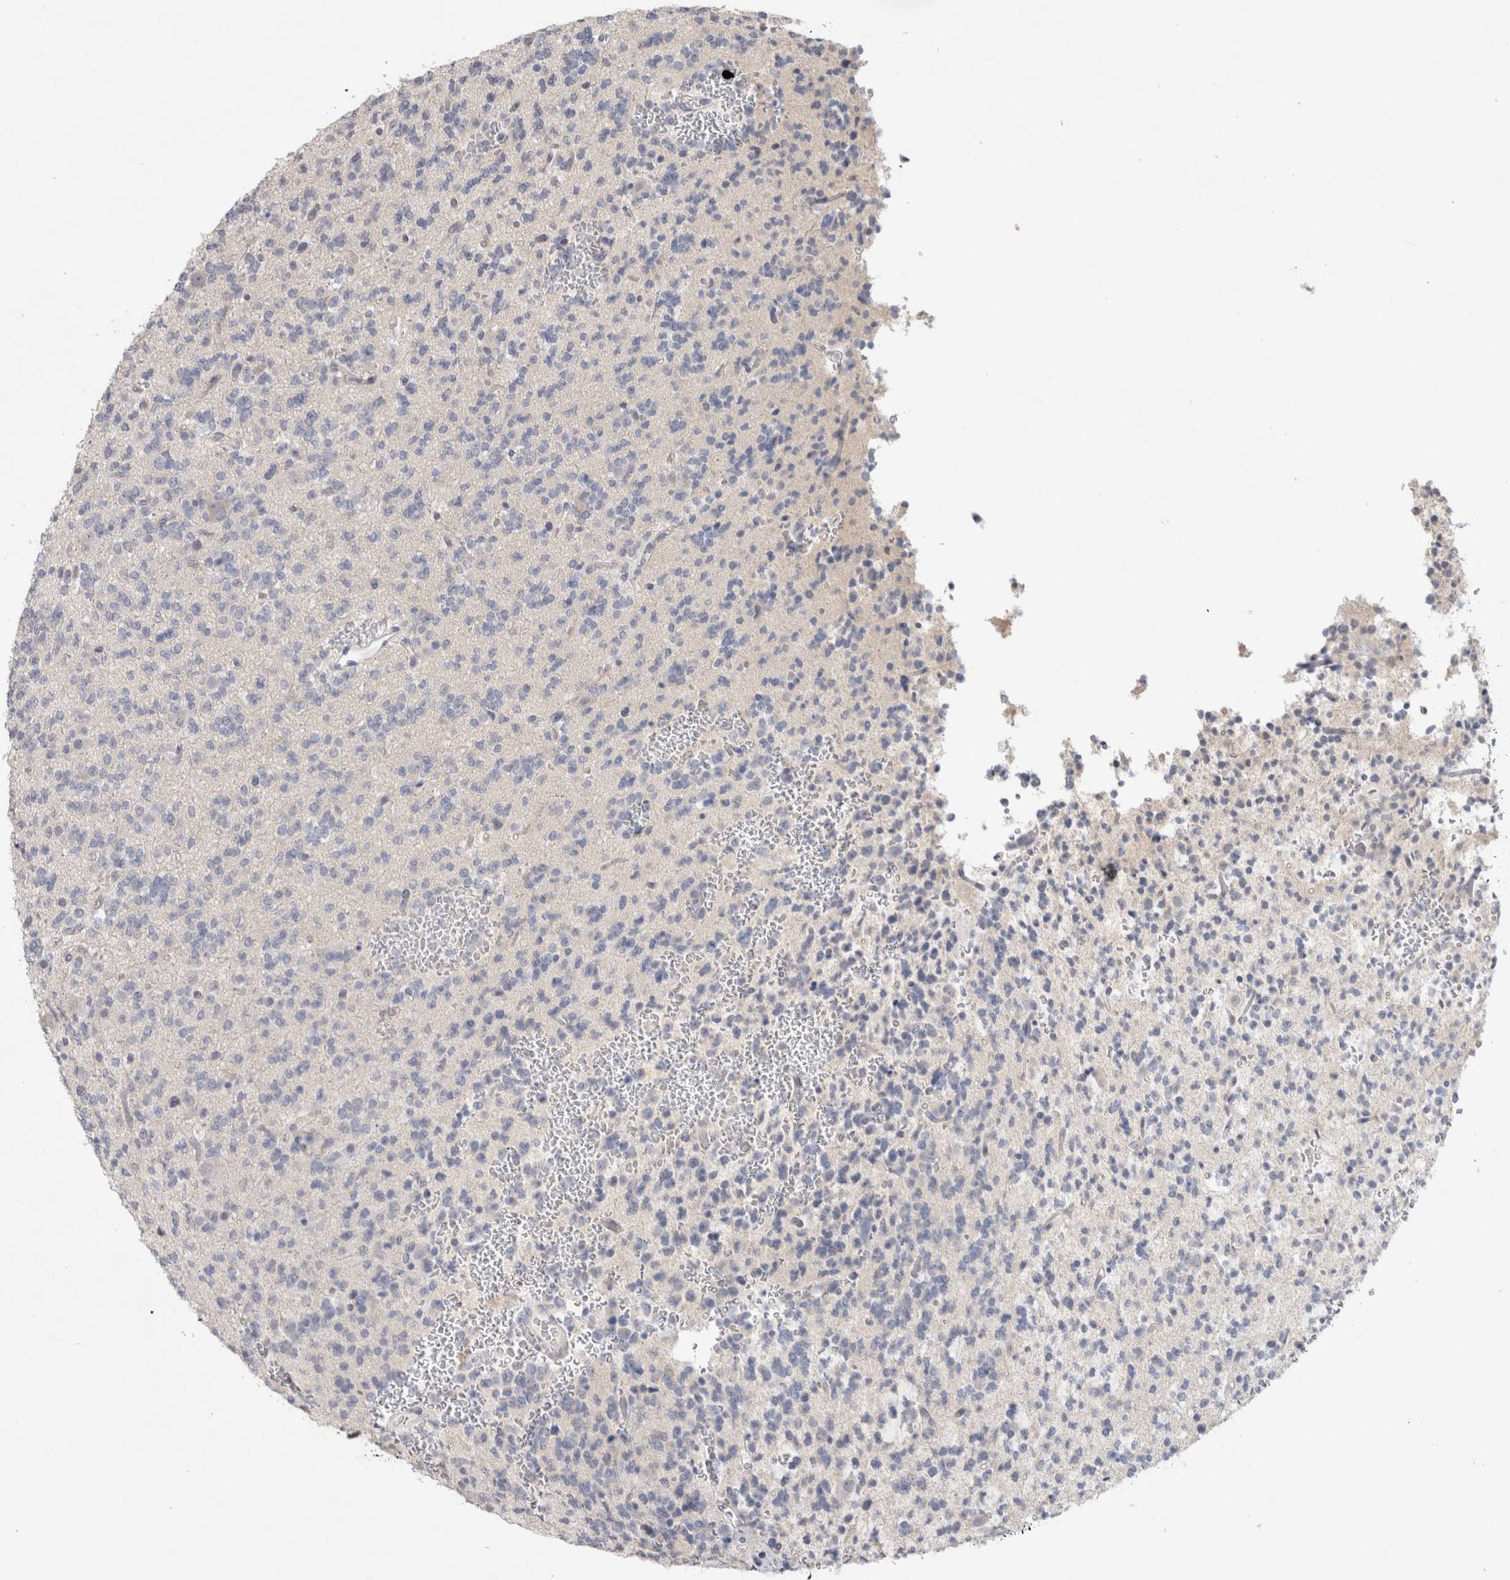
{"staining": {"intensity": "negative", "quantity": "none", "location": "none"}, "tissue": "glioma", "cell_type": "Tumor cells", "image_type": "cancer", "snomed": [{"axis": "morphology", "description": "Glioma, malignant, Low grade"}, {"axis": "topography", "description": "Brain"}], "caption": "Photomicrograph shows no protein expression in tumor cells of glioma tissue.", "gene": "TONSL", "patient": {"sex": "male", "age": 38}}